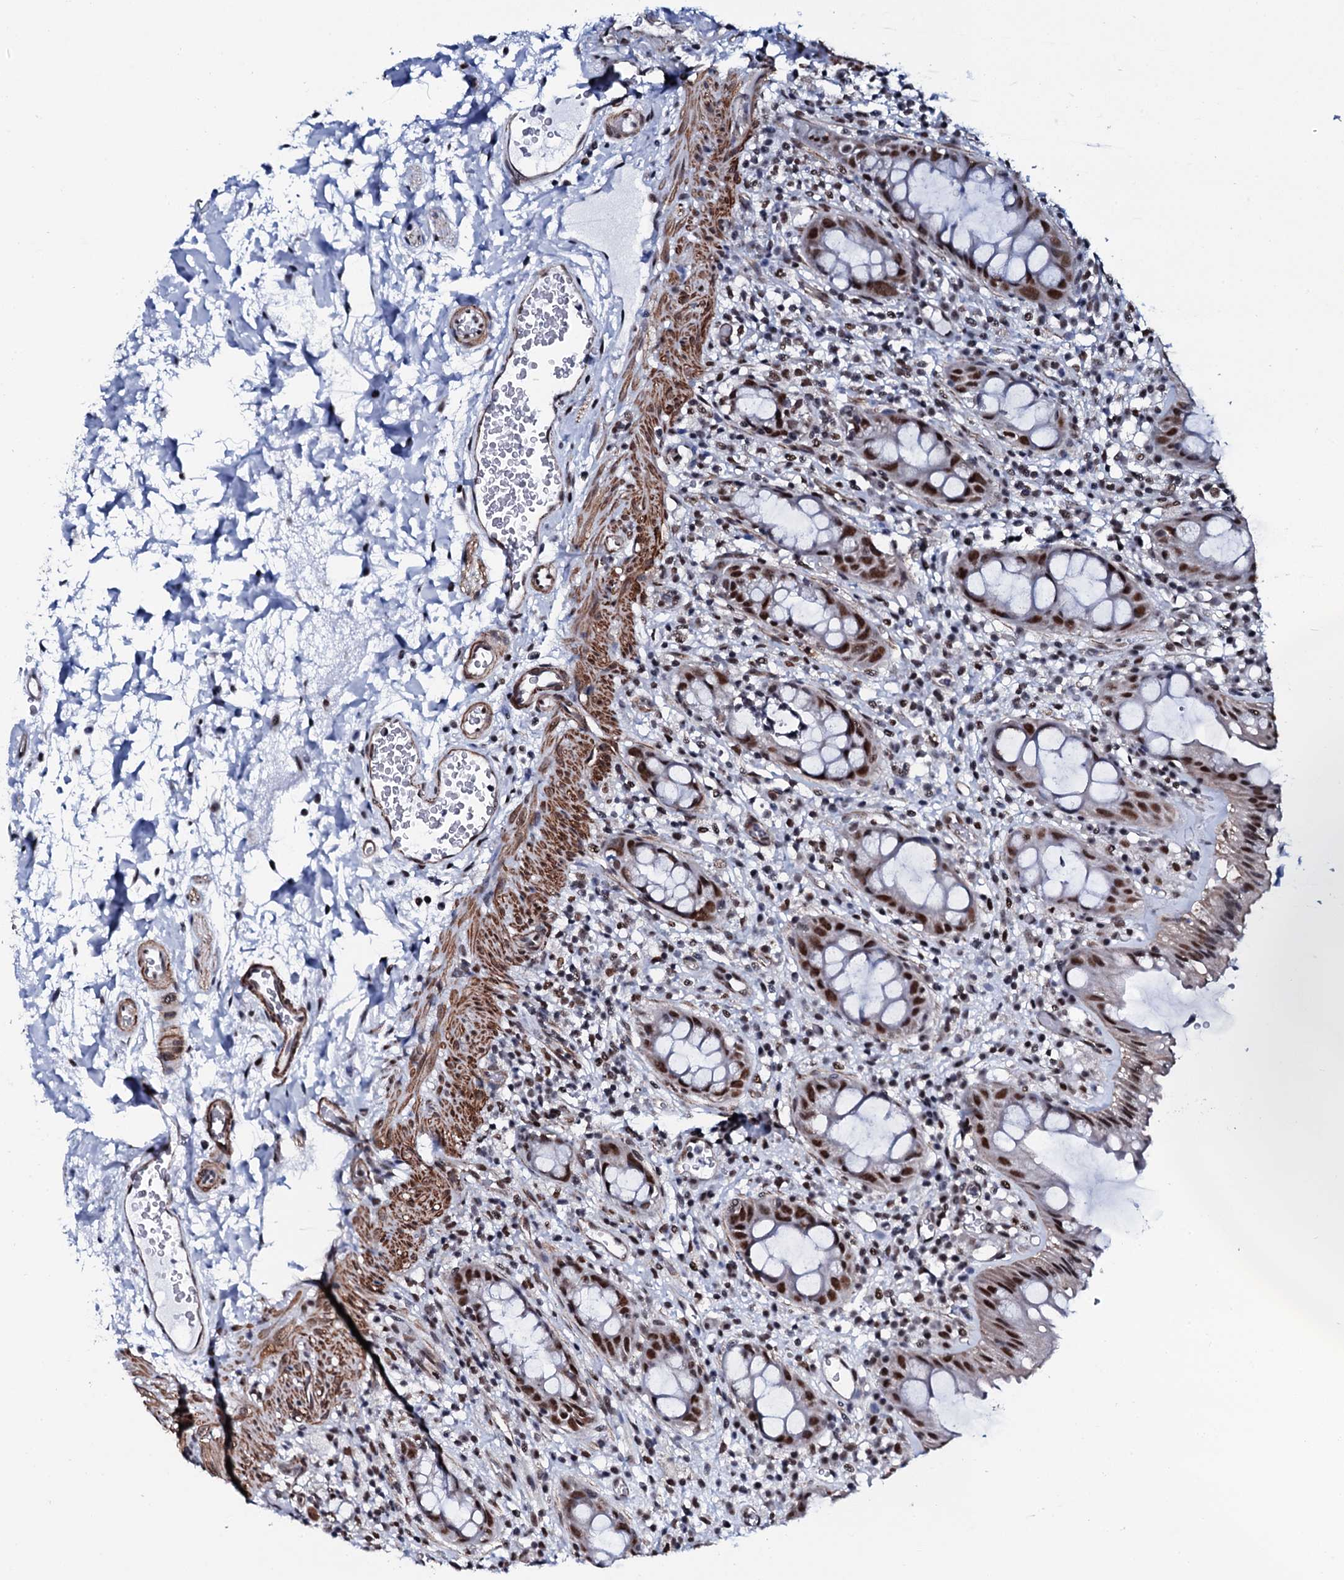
{"staining": {"intensity": "strong", "quantity": ">75%", "location": "nuclear"}, "tissue": "rectum", "cell_type": "Glandular cells", "image_type": "normal", "snomed": [{"axis": "morphology", "description": "Normal tissue, NOS"}, {"axis": "topography", "description": "Rectum"}], "caption": "Rectum stained with IHC shows strong nuclear positivity in about >75% of glandular cells. (Brightfield microscopy of DAB IHC at high magnification).", "gene": "CWC15", "patient": {"sex": "female", "age": 57}}